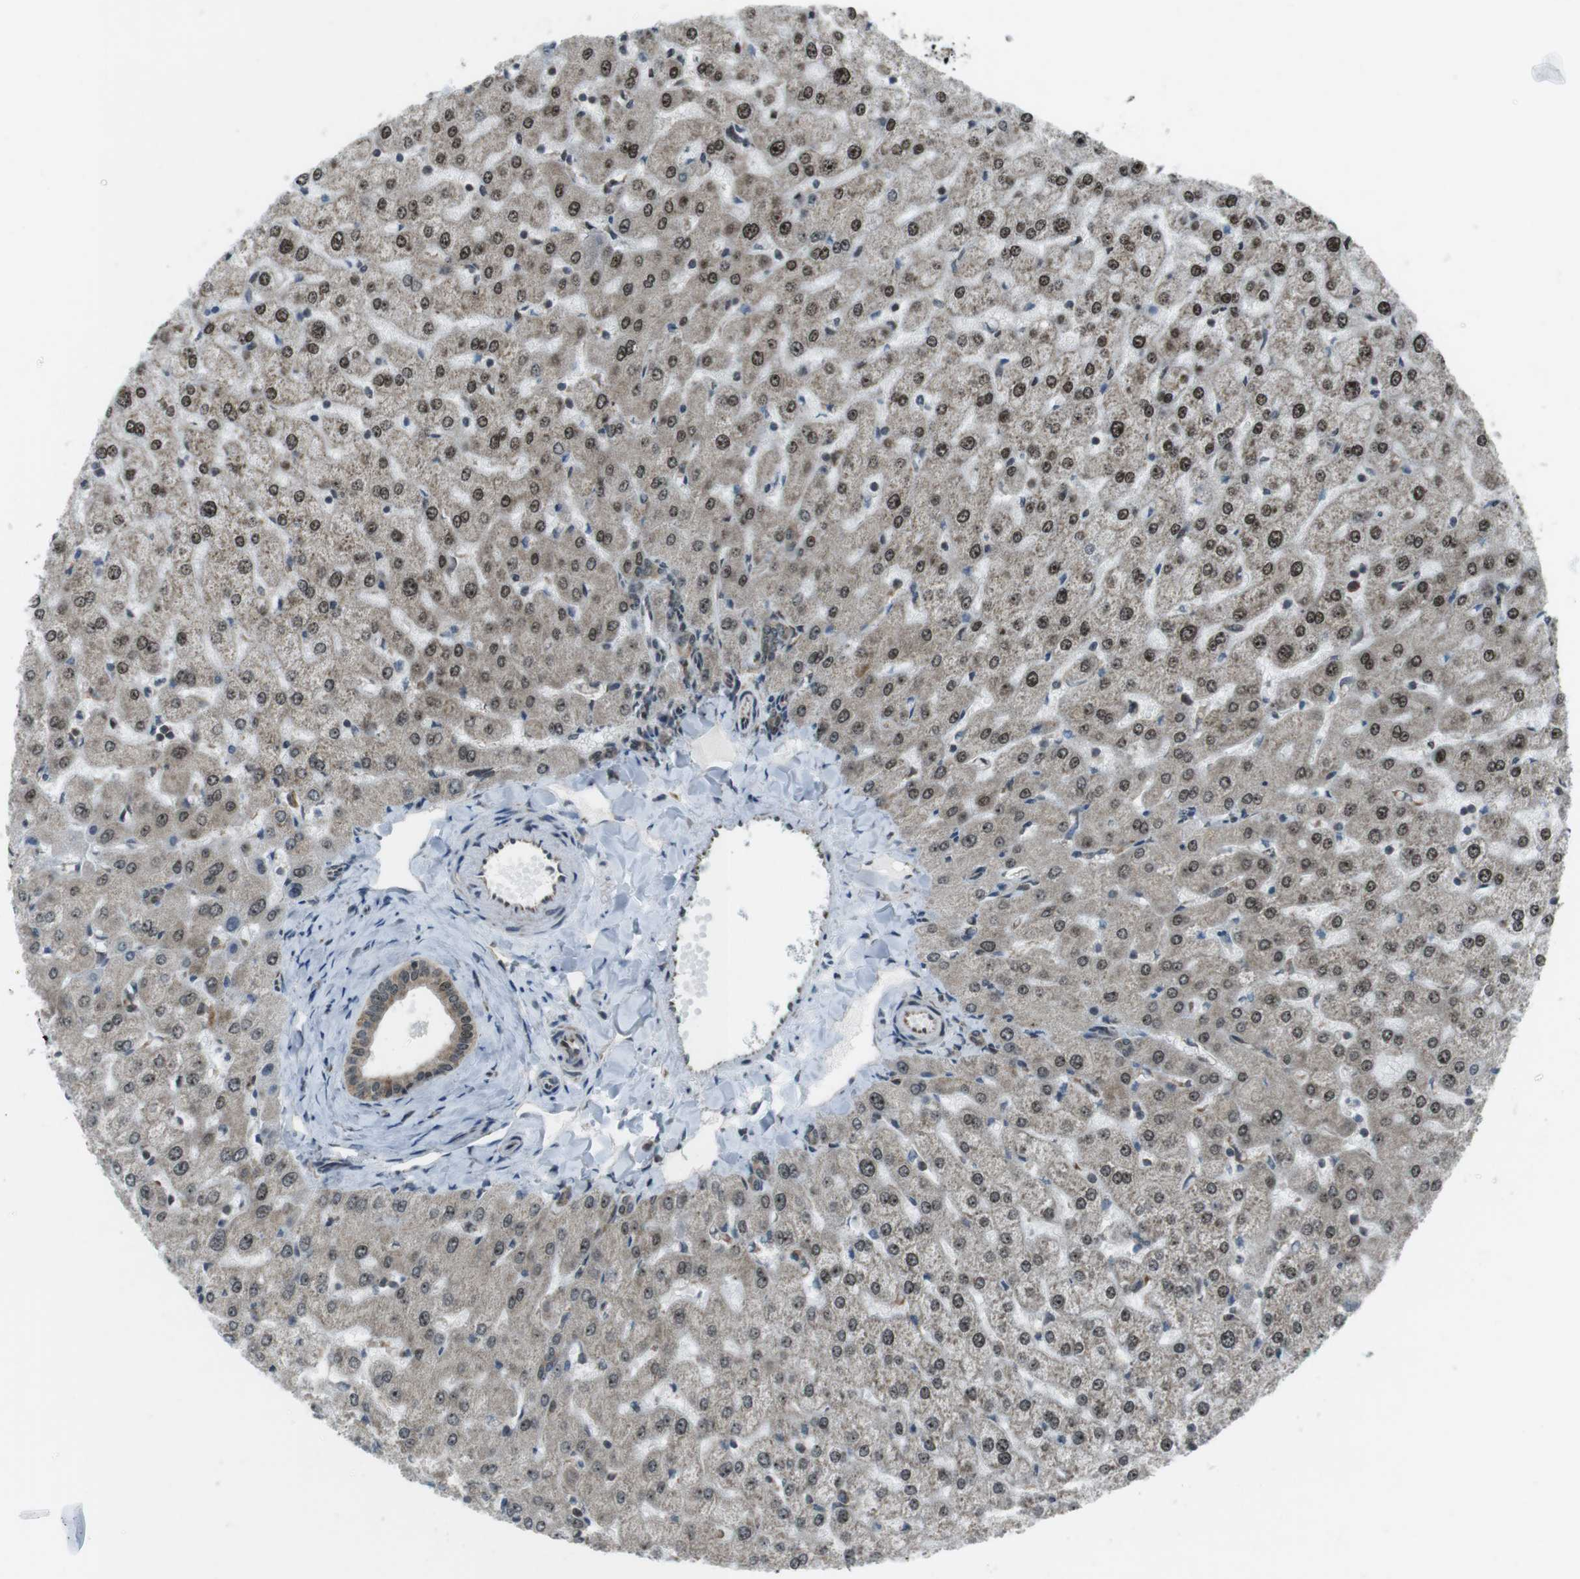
{"staining": {"intensity": "weak", "quantity": ">75%", "location": "cytoplasmic/membranous,nuclear"}, "tissue": "liver", "cell_type": "Cholangiocytes", "image_type": "normal", "snomed": [{"axis": "morphology", "description": "Normal tissue, NOS"}, {"axis": "morphology", "description": "Fibrosis, NOS"}, {"axis": "topography", "description": "Liver"}], "caption": "Cholangiocytes show low levels of weak cytoplasmic/membranous,nuclear expression in approximately >75% of cells in benign human liver. The protein is stained brown, and the nuclei are stained in blue (DAB (3,3'-diaminobenzidine) IHC with brightfield microscopy, high magnification).", "gene": "CSNK1D", "patient": {"sex": "female", "age": 29}}